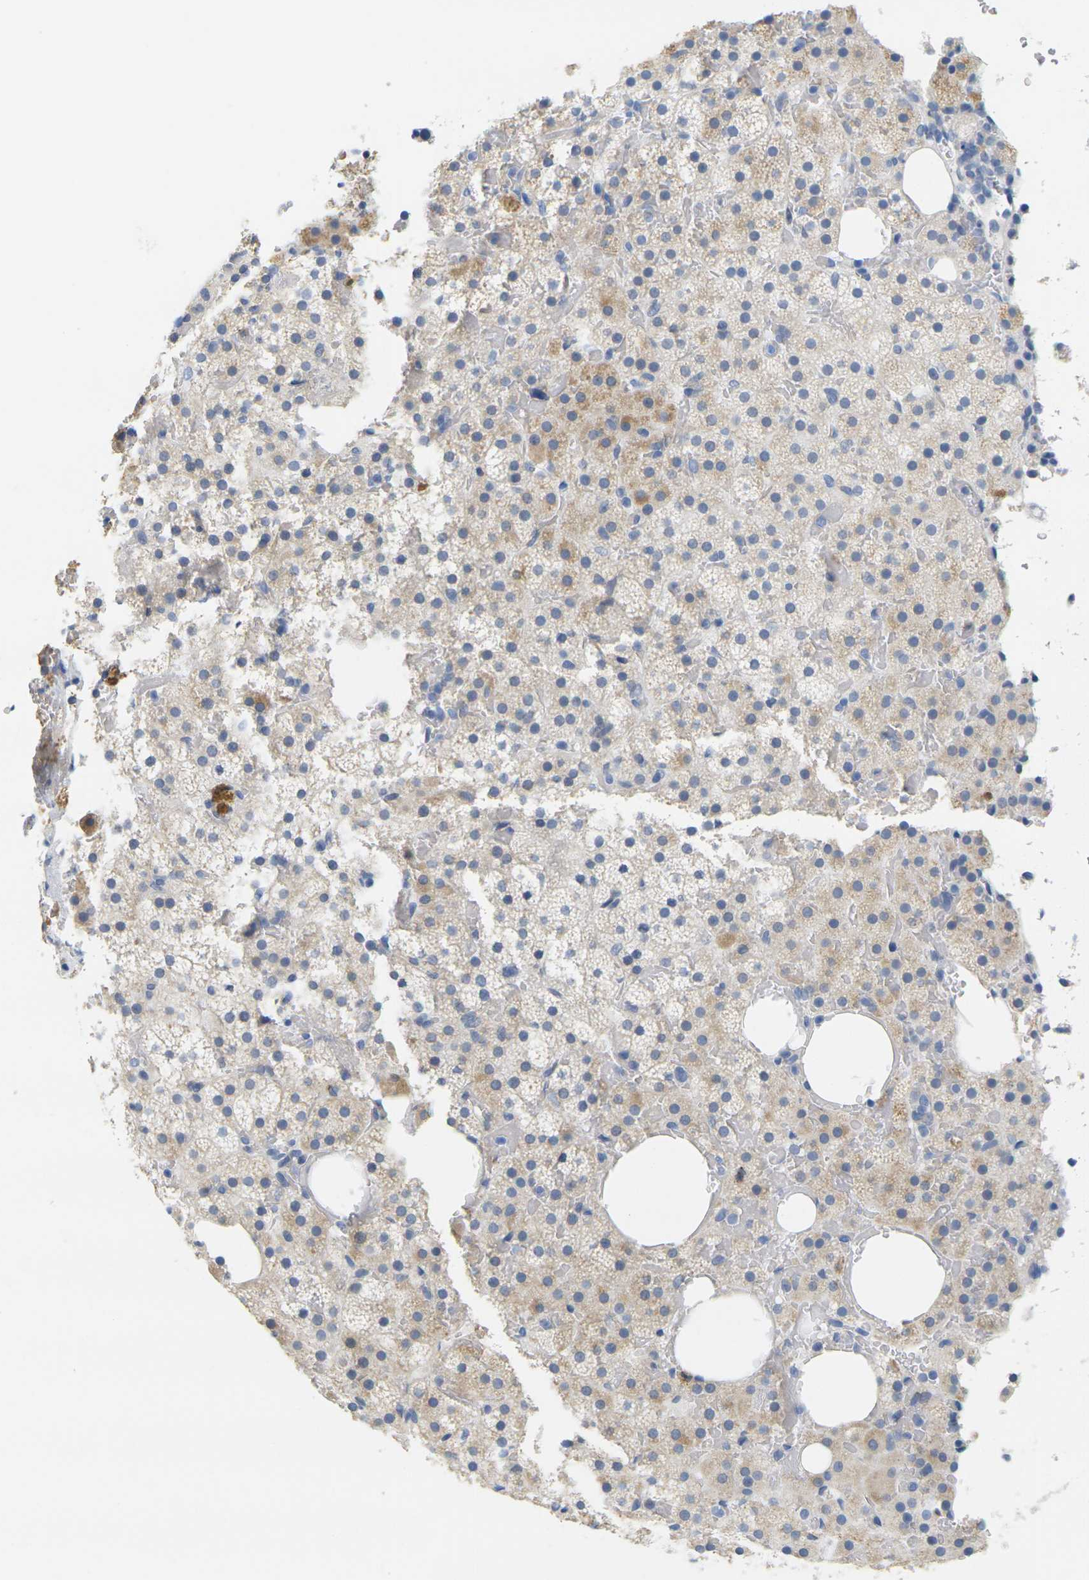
{"staining": {"intensity": "moderate", "quantity": "<25%", "location": "cytoplasmic/membranous"}, "tissue": "adrenal gland", "cell_type": "Glandular cells", "image_type": "normal", "snomed": [{"axis": "morphology", "description": "Normal tissue, NOS"}, {"axis": "topography", "description": "Adrenal gland"}], "caption": "The micrograph demonstrates staining of benign adrenal gland, revealing moderate cytoplasmic/membranous protein expression (brown color) within glandular cells.", "gene": "KLK5", "patient": {"sex": "female", "age": 59}}